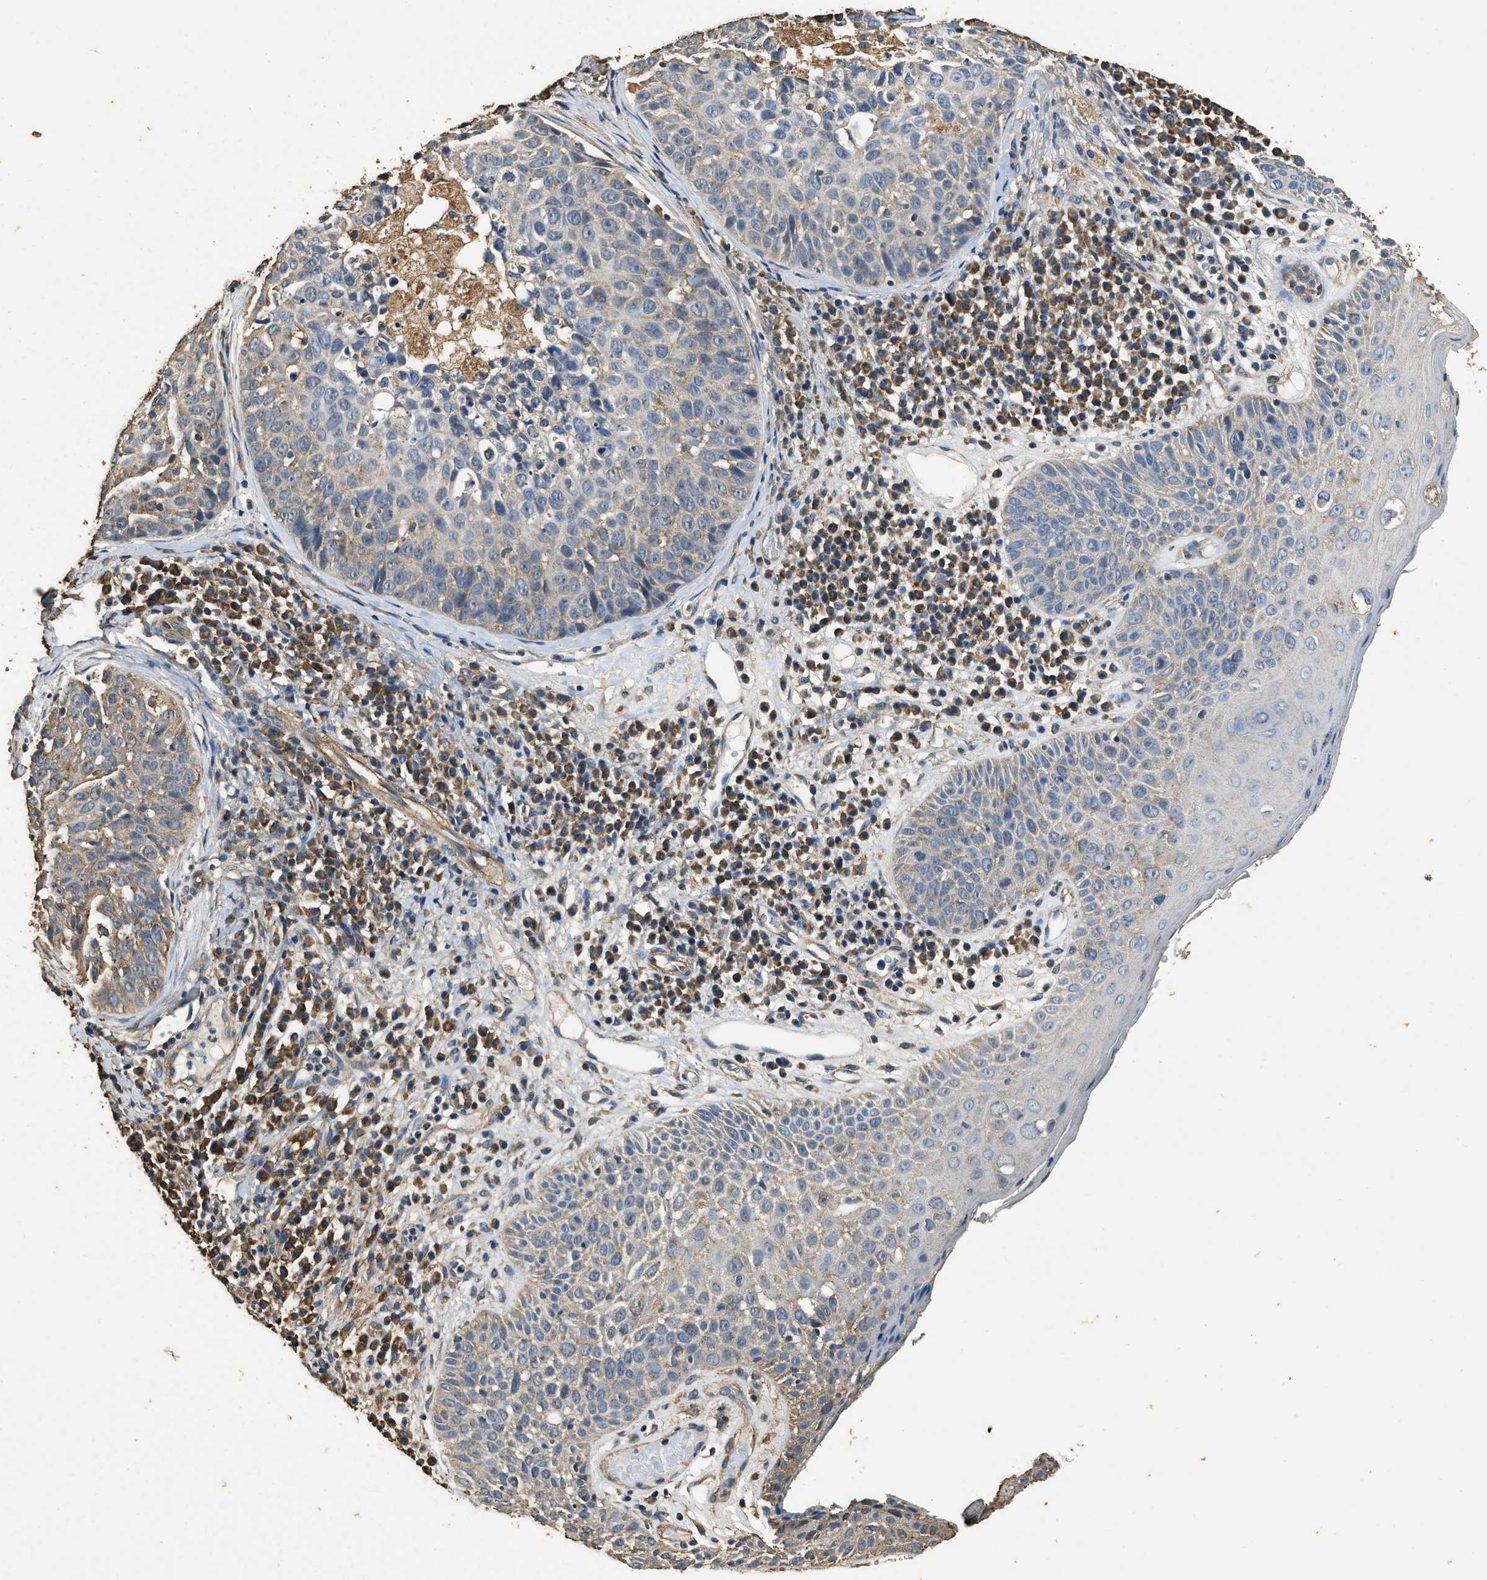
{"staining": {"intensity": "weak", "quantity": "<25%", "location": "cytoplasmic/membranous"}, "tissue": "skin cancer", "cell_type": "Tumor cells", "image_type": "cancer", "snomed": [{"axis": "morphology", "description": "Squamous cell carcinoma in situ, NOS"}, {"axis": "morphology", "description": "Squamous cell carcinoma, NOS"}, {"axis": "topography", "description": "Skin"}], "caption": "This is an immunohistochemistry (IHC) image of human squamous cell carcinoma in situ (skin). There is no positivity in tumor cells.", "gene": "MIB1", "patient": {"sex": "male", "age": 93}}